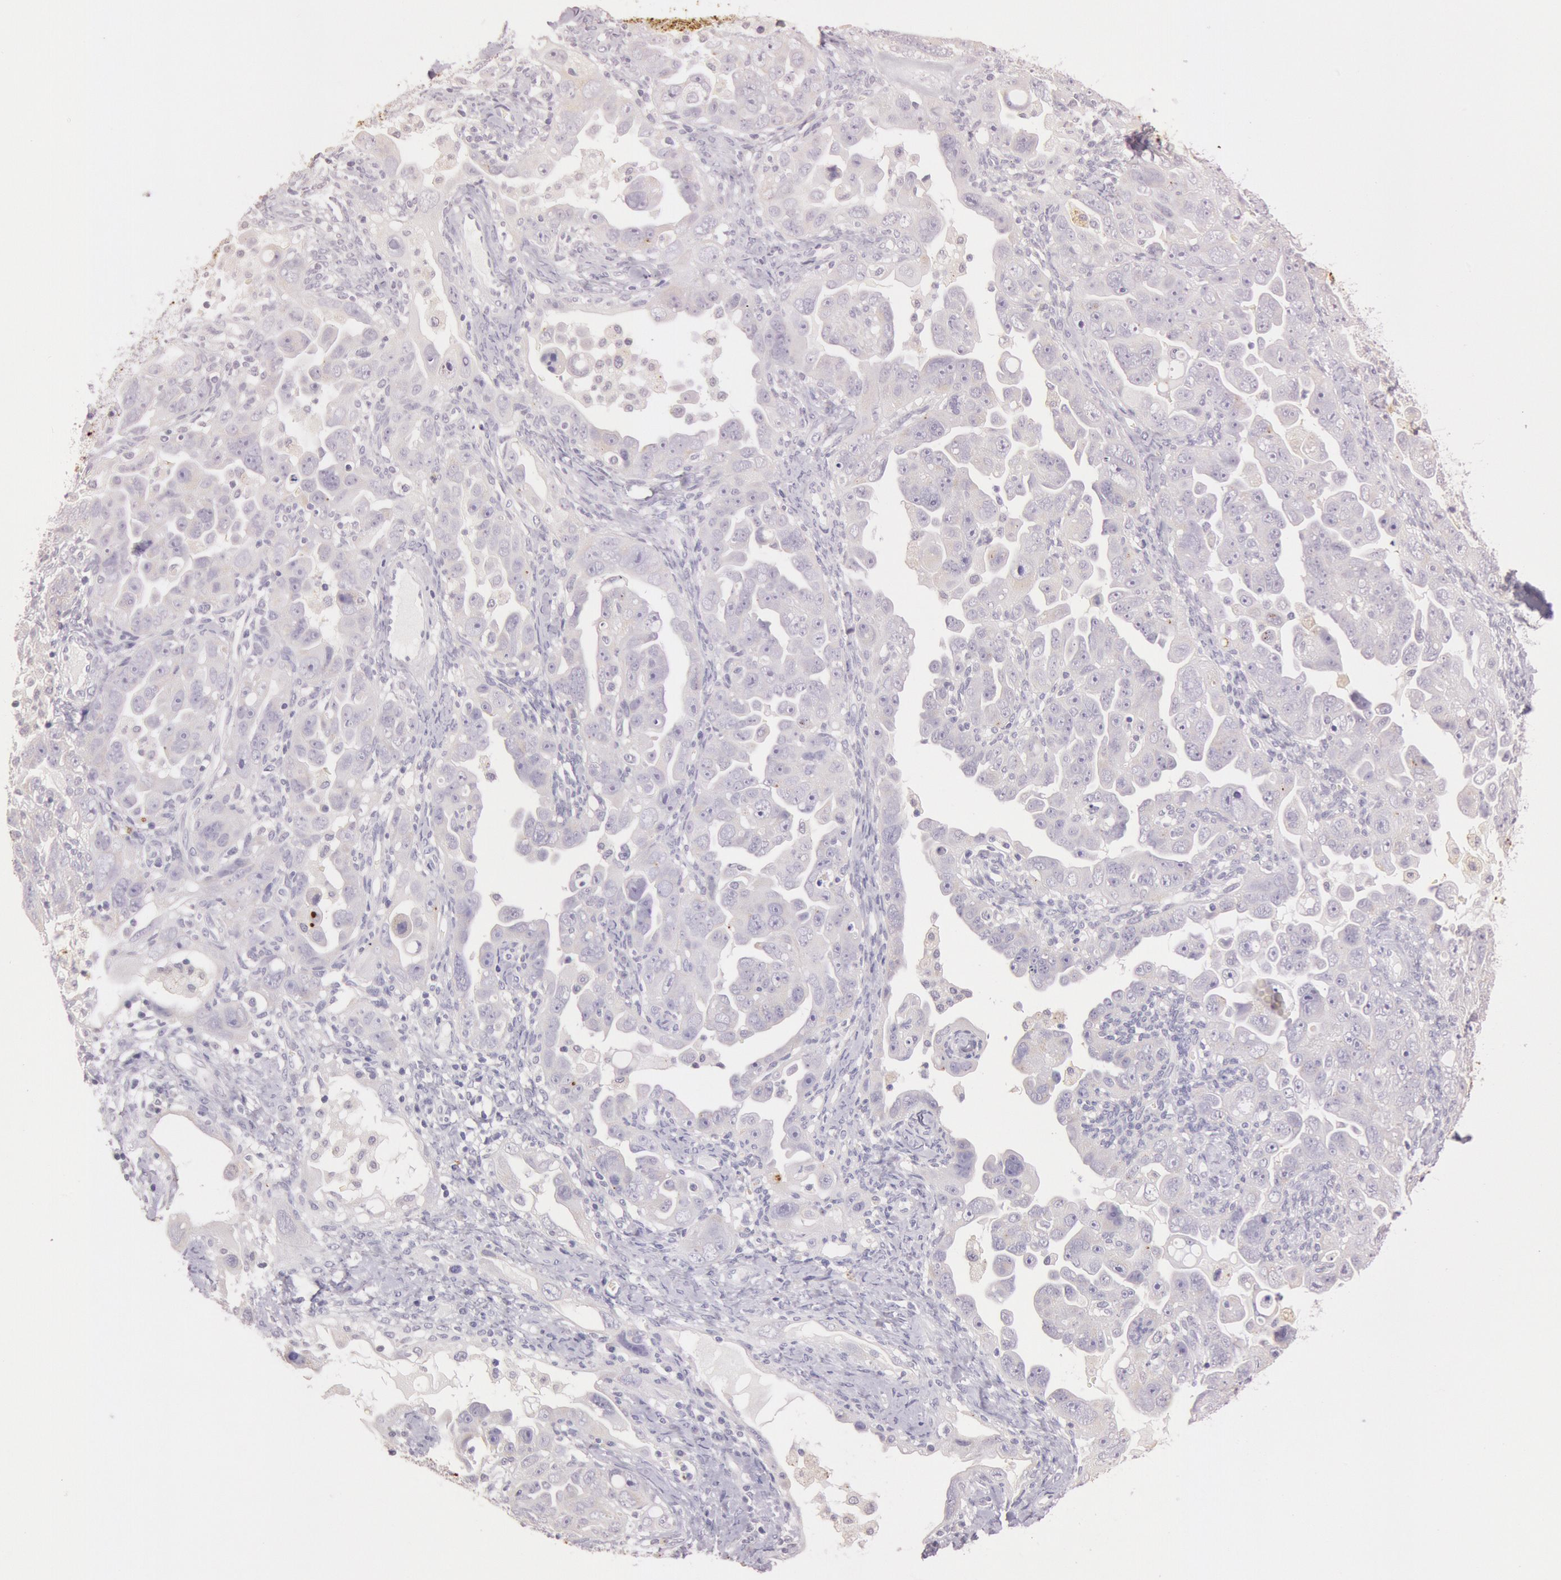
{"staining": {"intensity": "negative", "quantity": "none", "location": "none"}, "tissue": "ovarian cancer", "cell_type": "Tumor cells", "image_type": "cancer", "snomed": [{"axis": "morphology", "description": "Cystadenocarcinoma, serous, NOS"}, {"axis": "topography", "description": "Ovary"}], "caption": "A histopathology image of human ovarian cancer is negative for staining in tumor cells.", "gene": "KDM6A", "patient": {"sex": "female", "age": 66}}